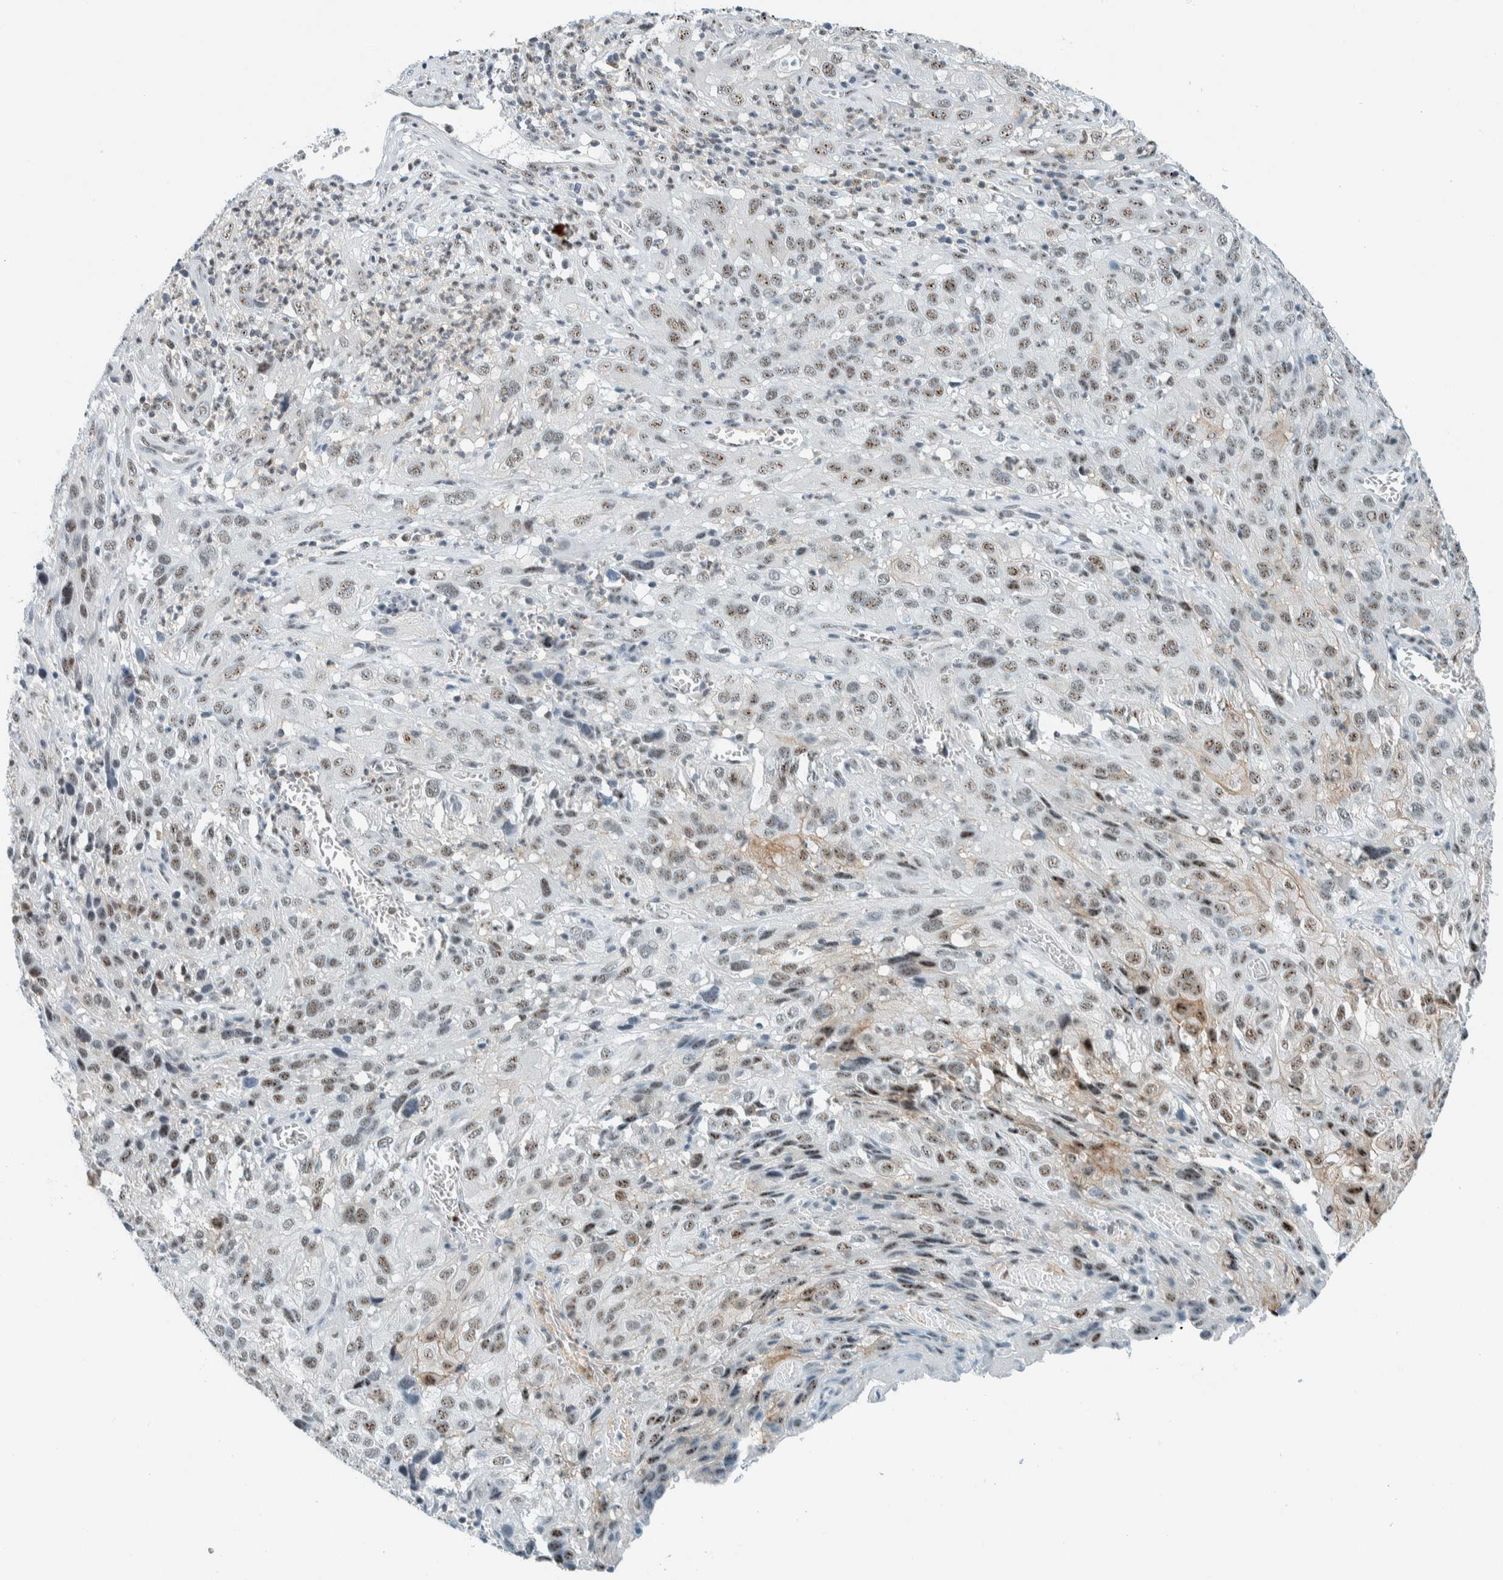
{"staining": {"intensity": "weak", "quantity": "25%-75%", "location": "nuclear"}, "tissue": "cervical cancer", "cell_type": "Tumor cells", "image_type": "cancer", "snomed": [{"axis": "morphology", "description": "Squamous cell carcinoma, NOS"}, {"axis": "topography", "description": "Cervix"}], "caption": "Cervical cancer (squamous cell carcinoma) stained for a protein displays weak nuclear positivity in tumor cells. (DAB (3,3'-diaminobenzidine) IHC, brown staining for protein, blue staining for nuclei).", "gene": "CYSRT1", "patient": {"sex": "female", "age": 32}}